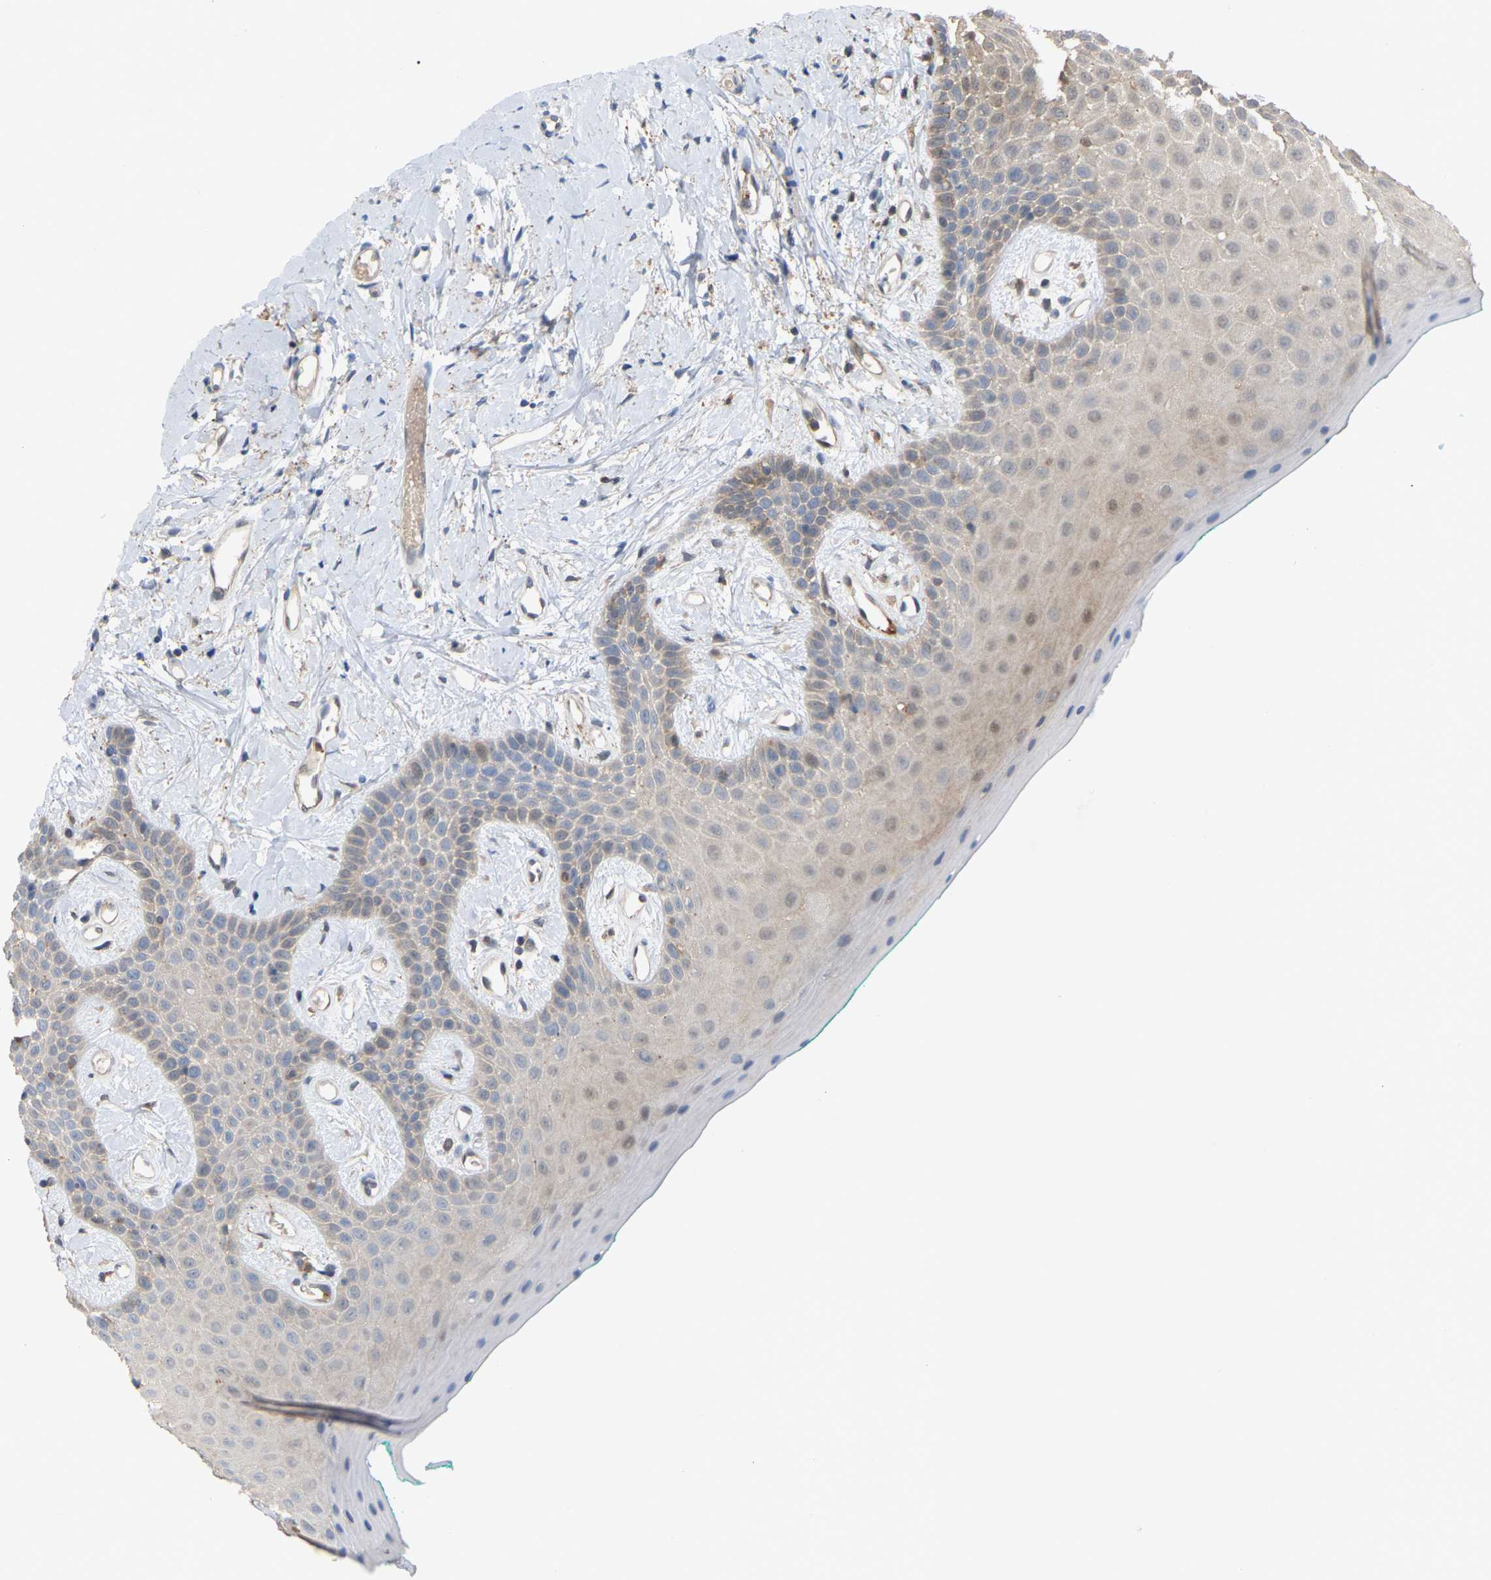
{"staining": {"intensity": "weak", "quantity": "25%-75%", "location": "cytoplasmic/membranous"}, "tissue": "oral mucosa", "cell_type": "Squamous epithelial cells", "image_type": "normal", "snomed": [{"axis": "morphology", "description": "Normal tissue, NOS"}, {"axis": "morphology", "description": "Squamous cell carcinoma, NOS"}, {"axis": "topography", "description": "Oral tissue"}, {"axis": "topography", "description": "Salivary gland"}, {"axis": "topography", "description": "Head-Neck"}], "caption": "Immunohistochemical staining of normal human oral mucosa exhibits weak cytoplasmic/membranous protein staining in approximately 25%-75% of squamous epithelial cells.", "gene": "MTPN", "patient": {"sex": "female", "age": 62}}